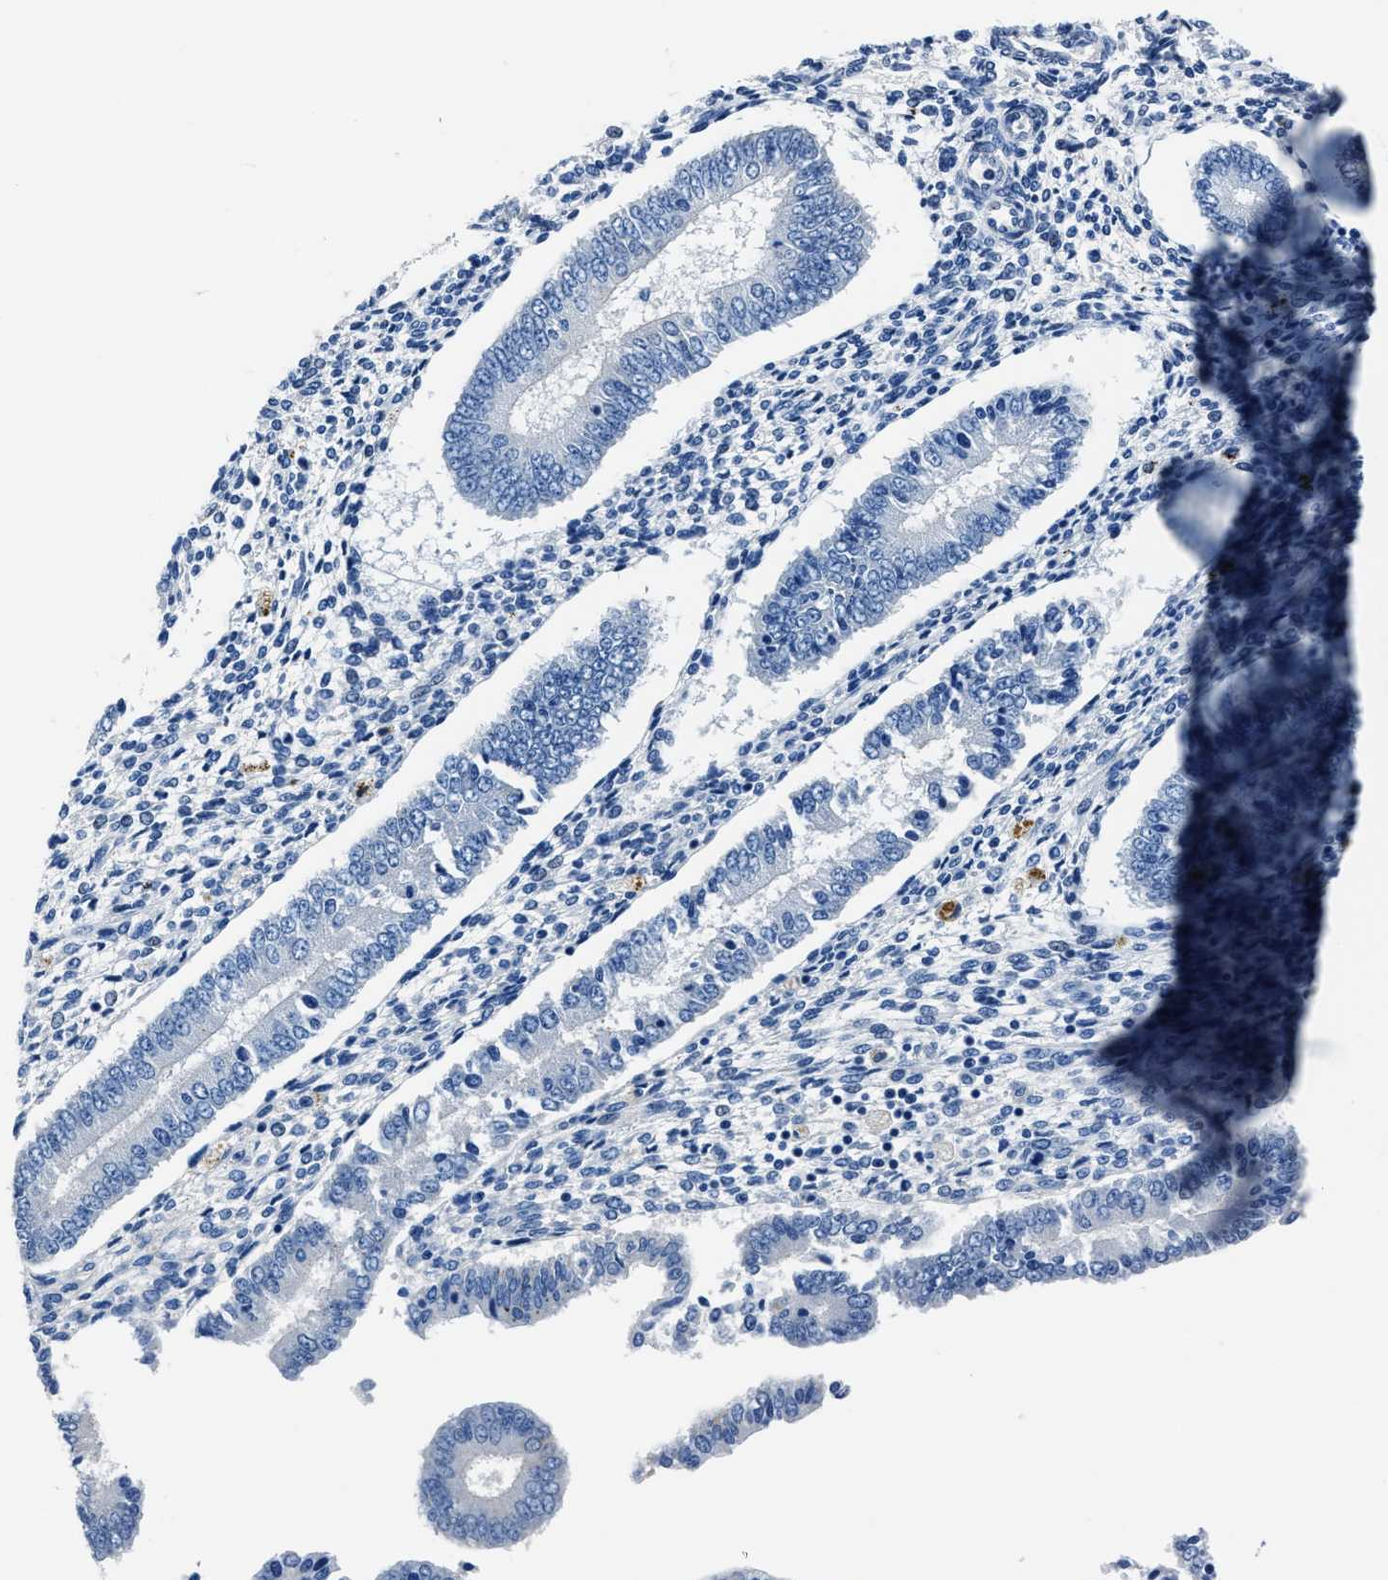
{"staining": {"intensity": "negative", "quantity": "none", "location": "none"}, "tissue": "endometrium", "cell_type": "Cells in endometrial stroma", "image_type": "normal", "snomed": [{"axis": "morphology", "description": "Normal tissue, NOS"}, {"axis": "topography", "description": "Endometrium"}], "caption": "A high-resolution photomicrograph shows immunohistochemistry staining of benign endometrium, which reveals no significant expression in cells in endometrial stroma.", "gene": "NACAD", "patient": {"sex": "female", "age": 42}}